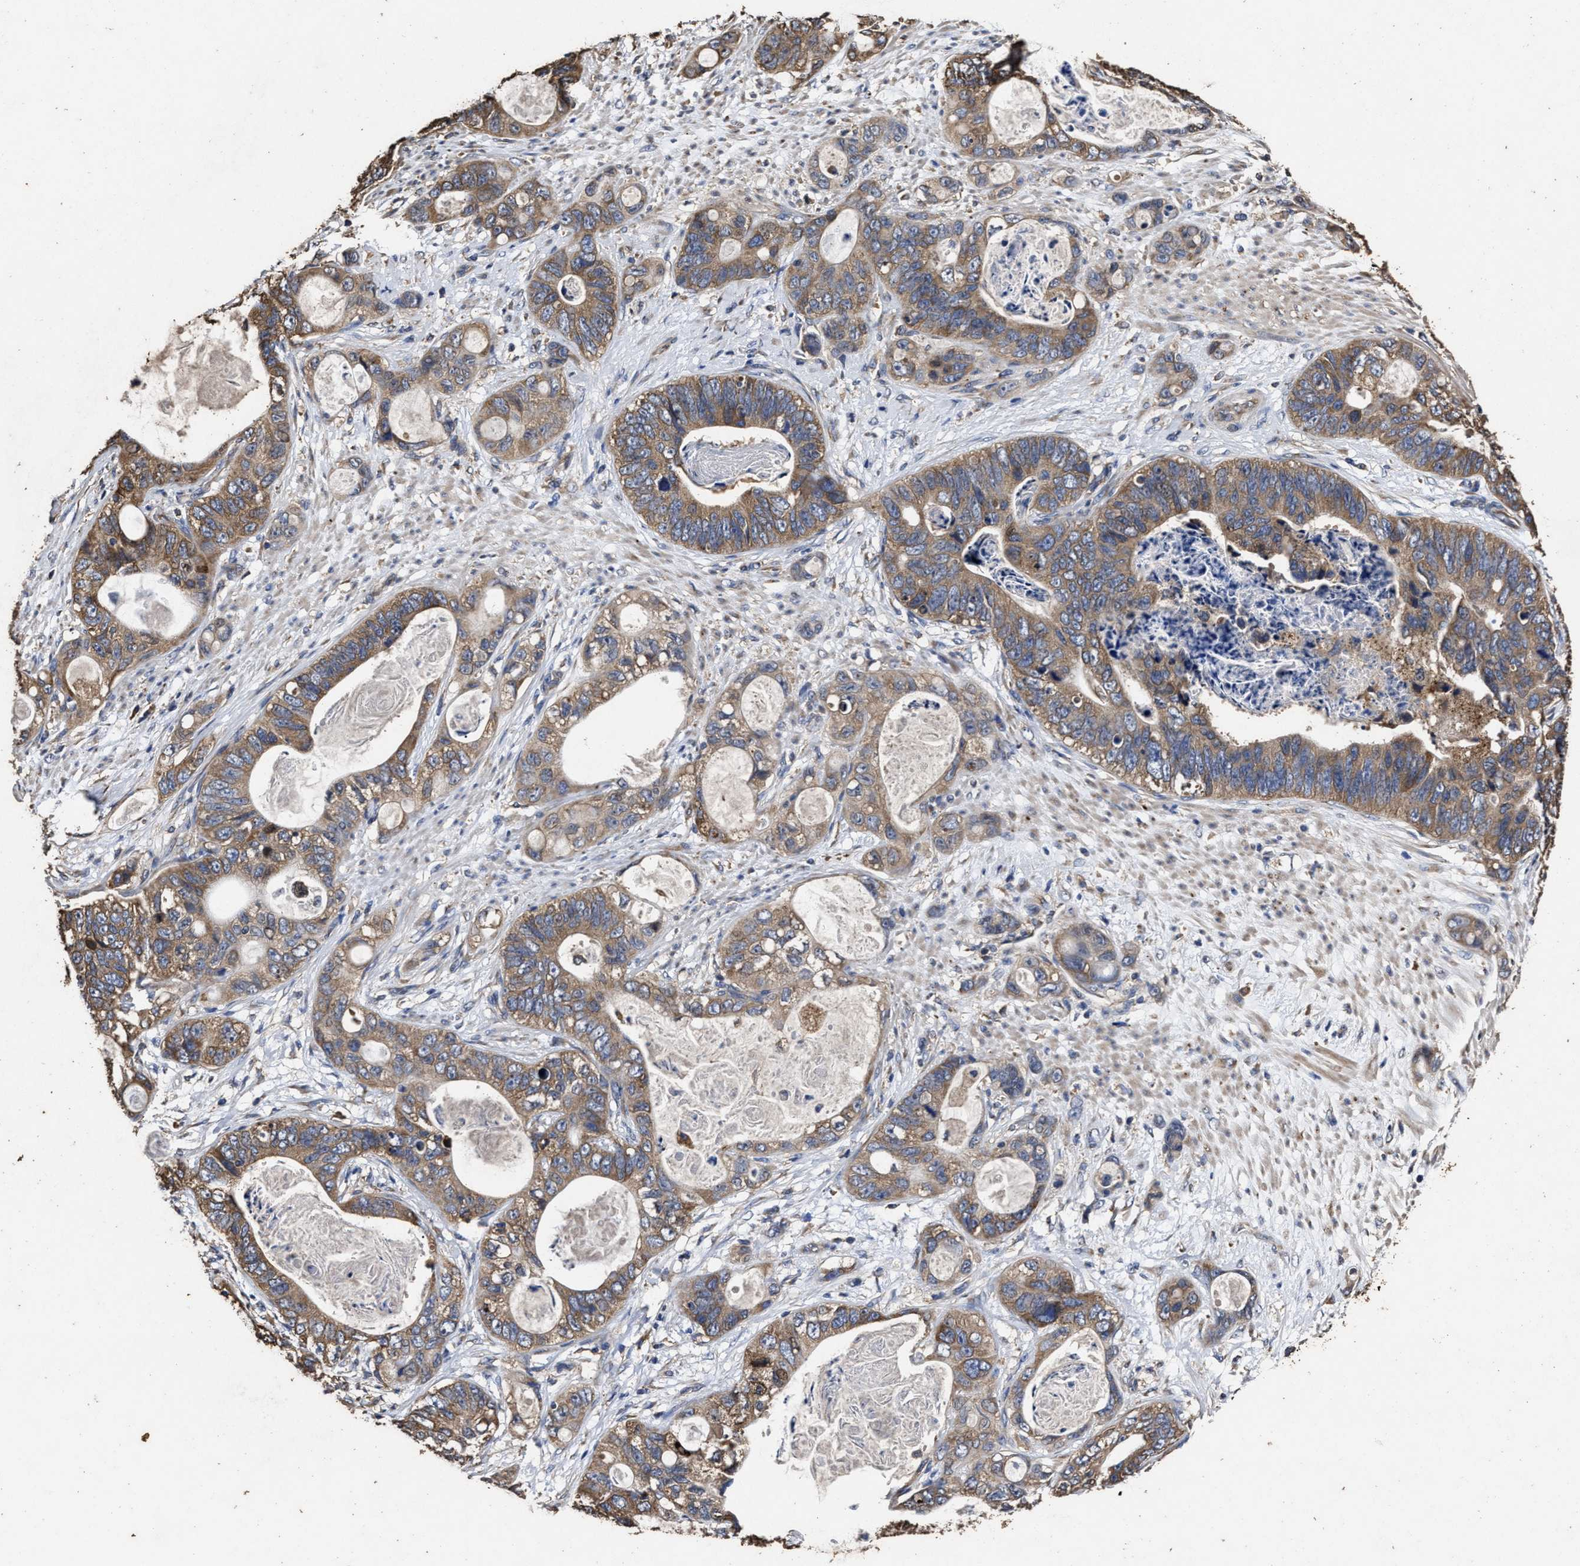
{"staining": {"intensity": "moderate", "quantity": ">75%", "location": "cytoplasmic/membranous"}, "tissue": "stomach cancer", "cell_type": "Tumor cells", "image_type": "cancer", "snomed": [{"axis": "morphology", "description": "Normal tissue, NOS"}, {"axis": "morphology", "description": "Adenocarcinoma, NOS"}, {"axis": "topography", "description": "Stomach"}], "caption": "Immunohistochemical staining of adenocarcinoma (stomach) shows medium levels of moderate cytoplasmic/membranous positivity in approximately >75% of tumor cells.", "gene": "PPM1K", "patient": {"sex": "female", "age": 89}}